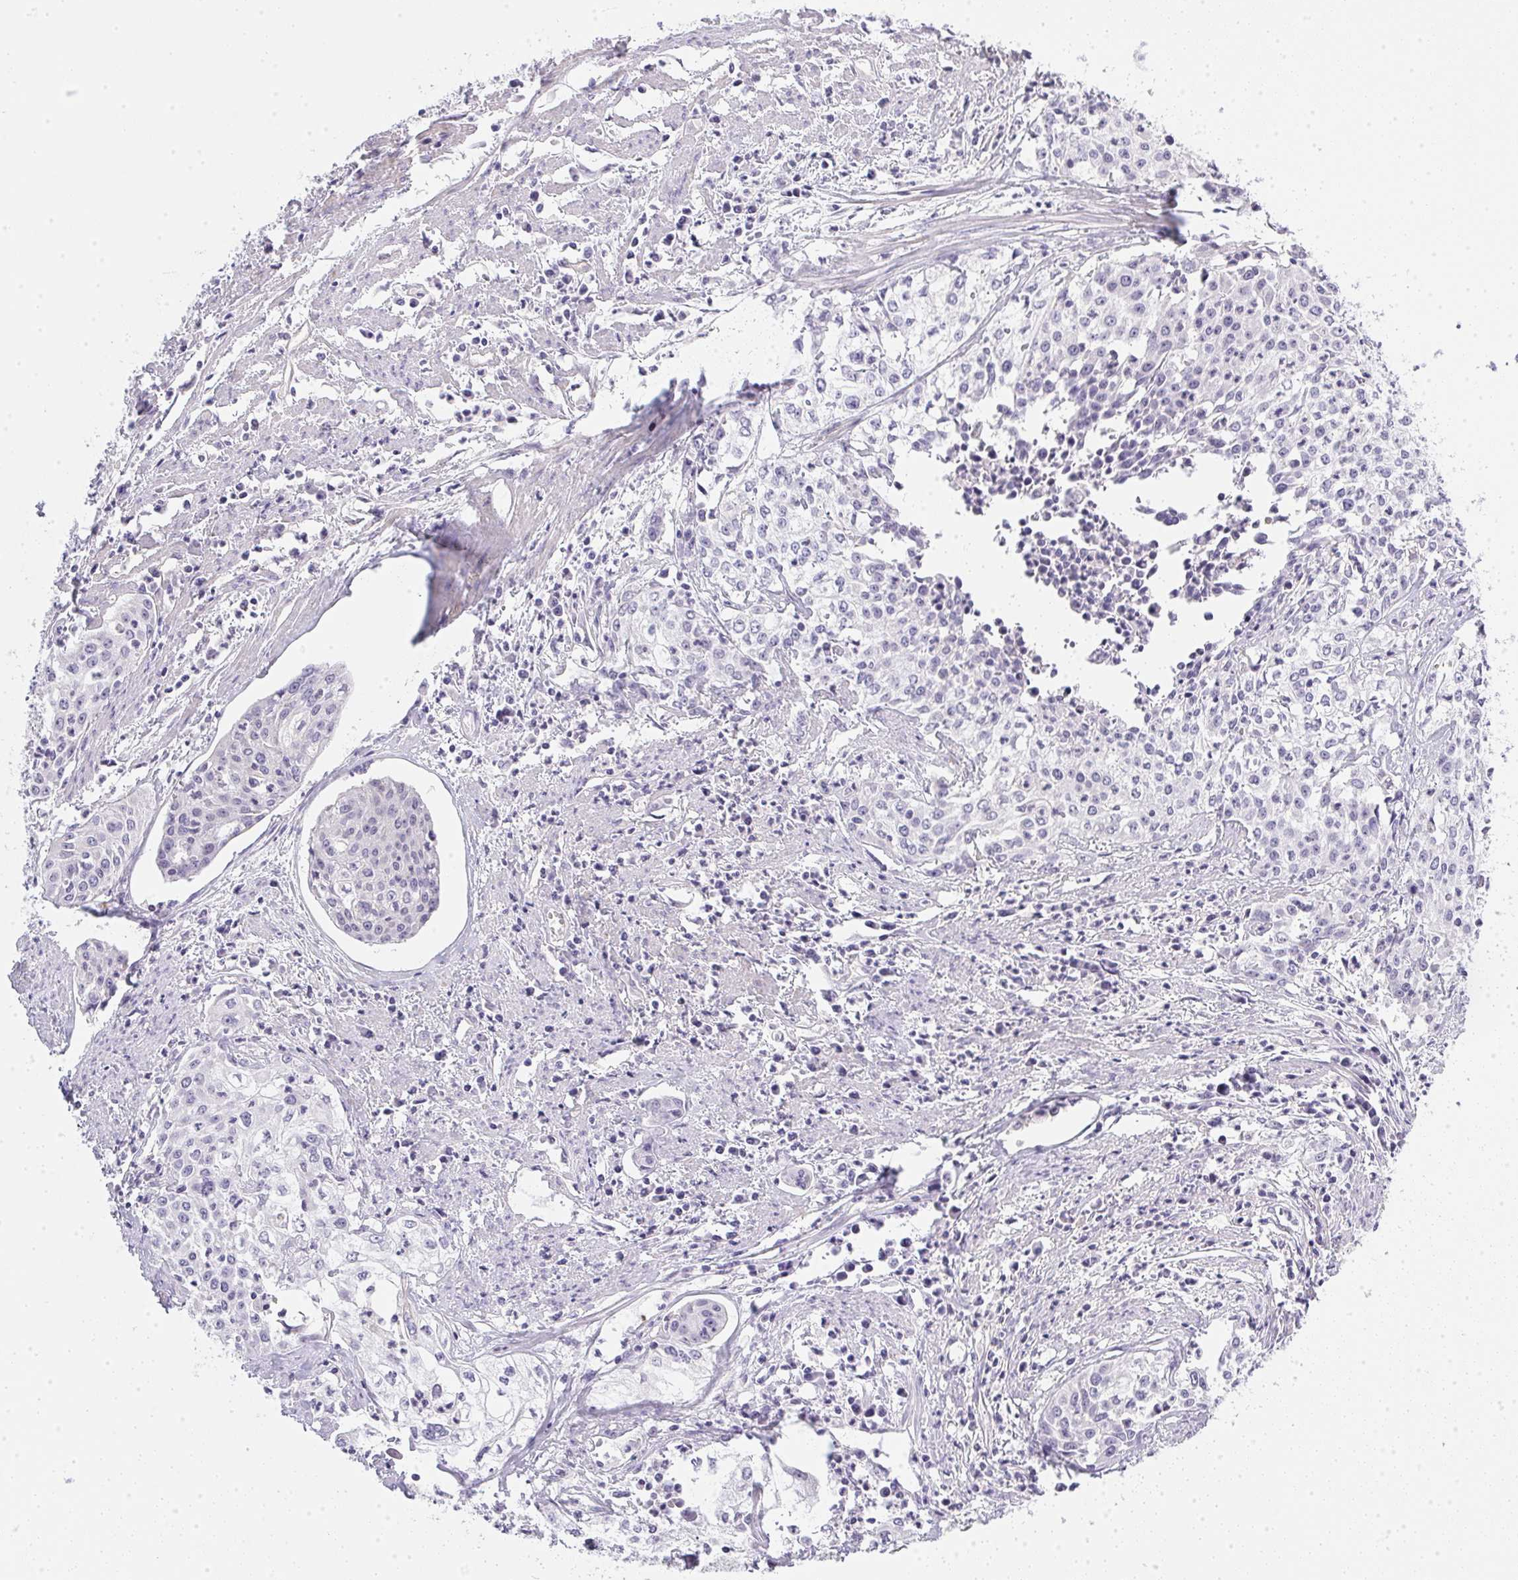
{"staining": {"intensity": "negative", "quantity": "none", "location": "none"}, "tissue": "cervical cancer", "cell_type": "Tumor cells", "image_type": "cancer", "snomed": [{"axis": "morphology", "description": "Squamous cell carcinoma, NOS"}, {"axis": "topography", "description": "Cervix"}], "caption": "There is no significant expression in tumor cells of cervical squamous cell carcinoma.", "gene": "SLC17A7", "patient": {"sex": "female", "age": 39}}